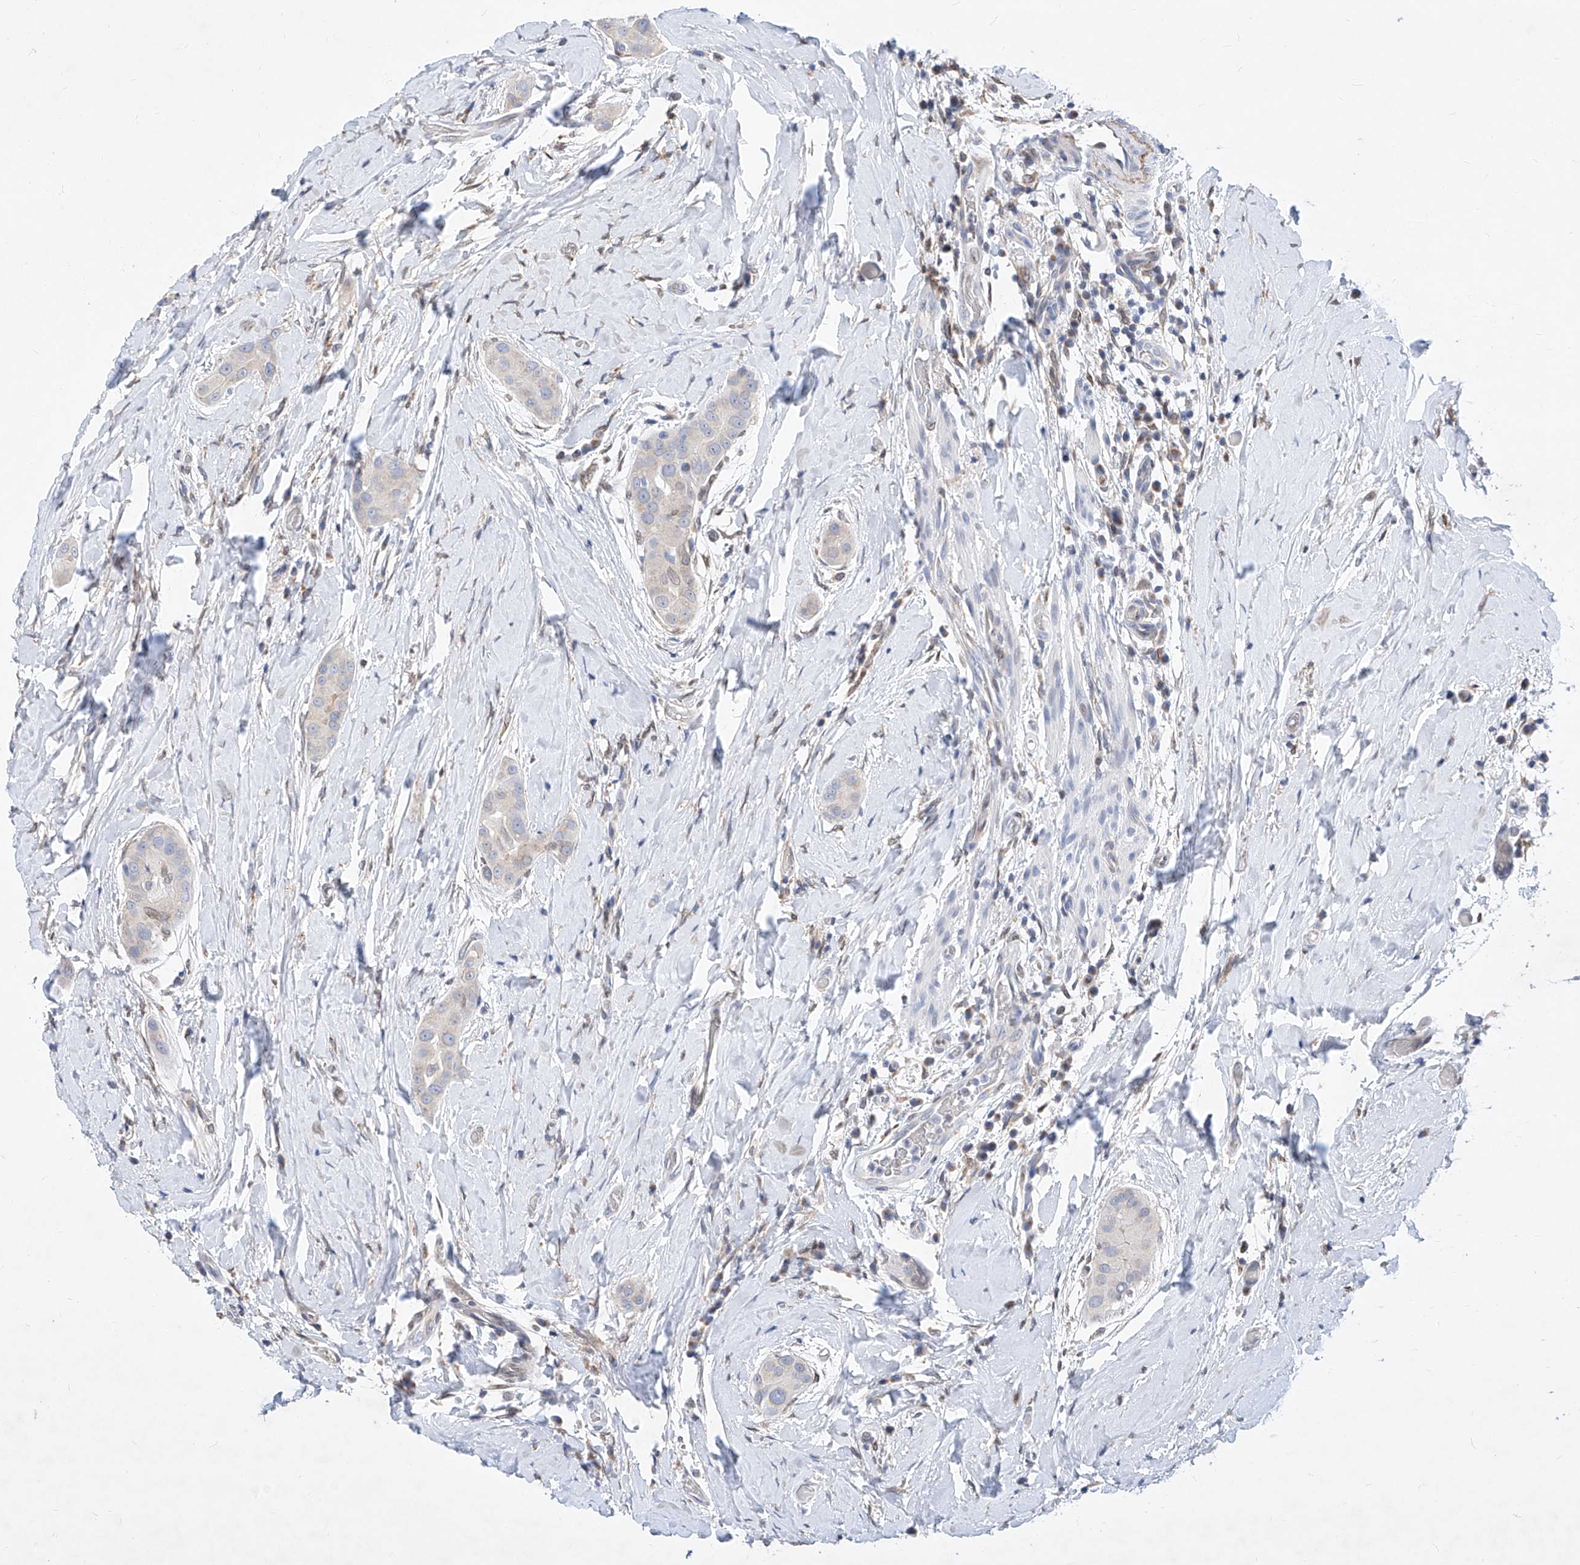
{"staining": {"intensity": "negative", "quantity": "none", "location": "none"}, "tissue": "thyroid cancer", "cell_type": "Tumor cells", "image_type": "cancer", "snomed": [{"axis": "morphology", "description": "Papillary adenocarcinoma, NOS"}, {"axis": "topography", "description": "Thyroid gland"}], "caption": "The photomicrograph exhibits no significant staining in tumor cells of thyroid papillary adenocarcinoma.", "gene": "MX2", "patient": {"sex": "male", "age": 33}}